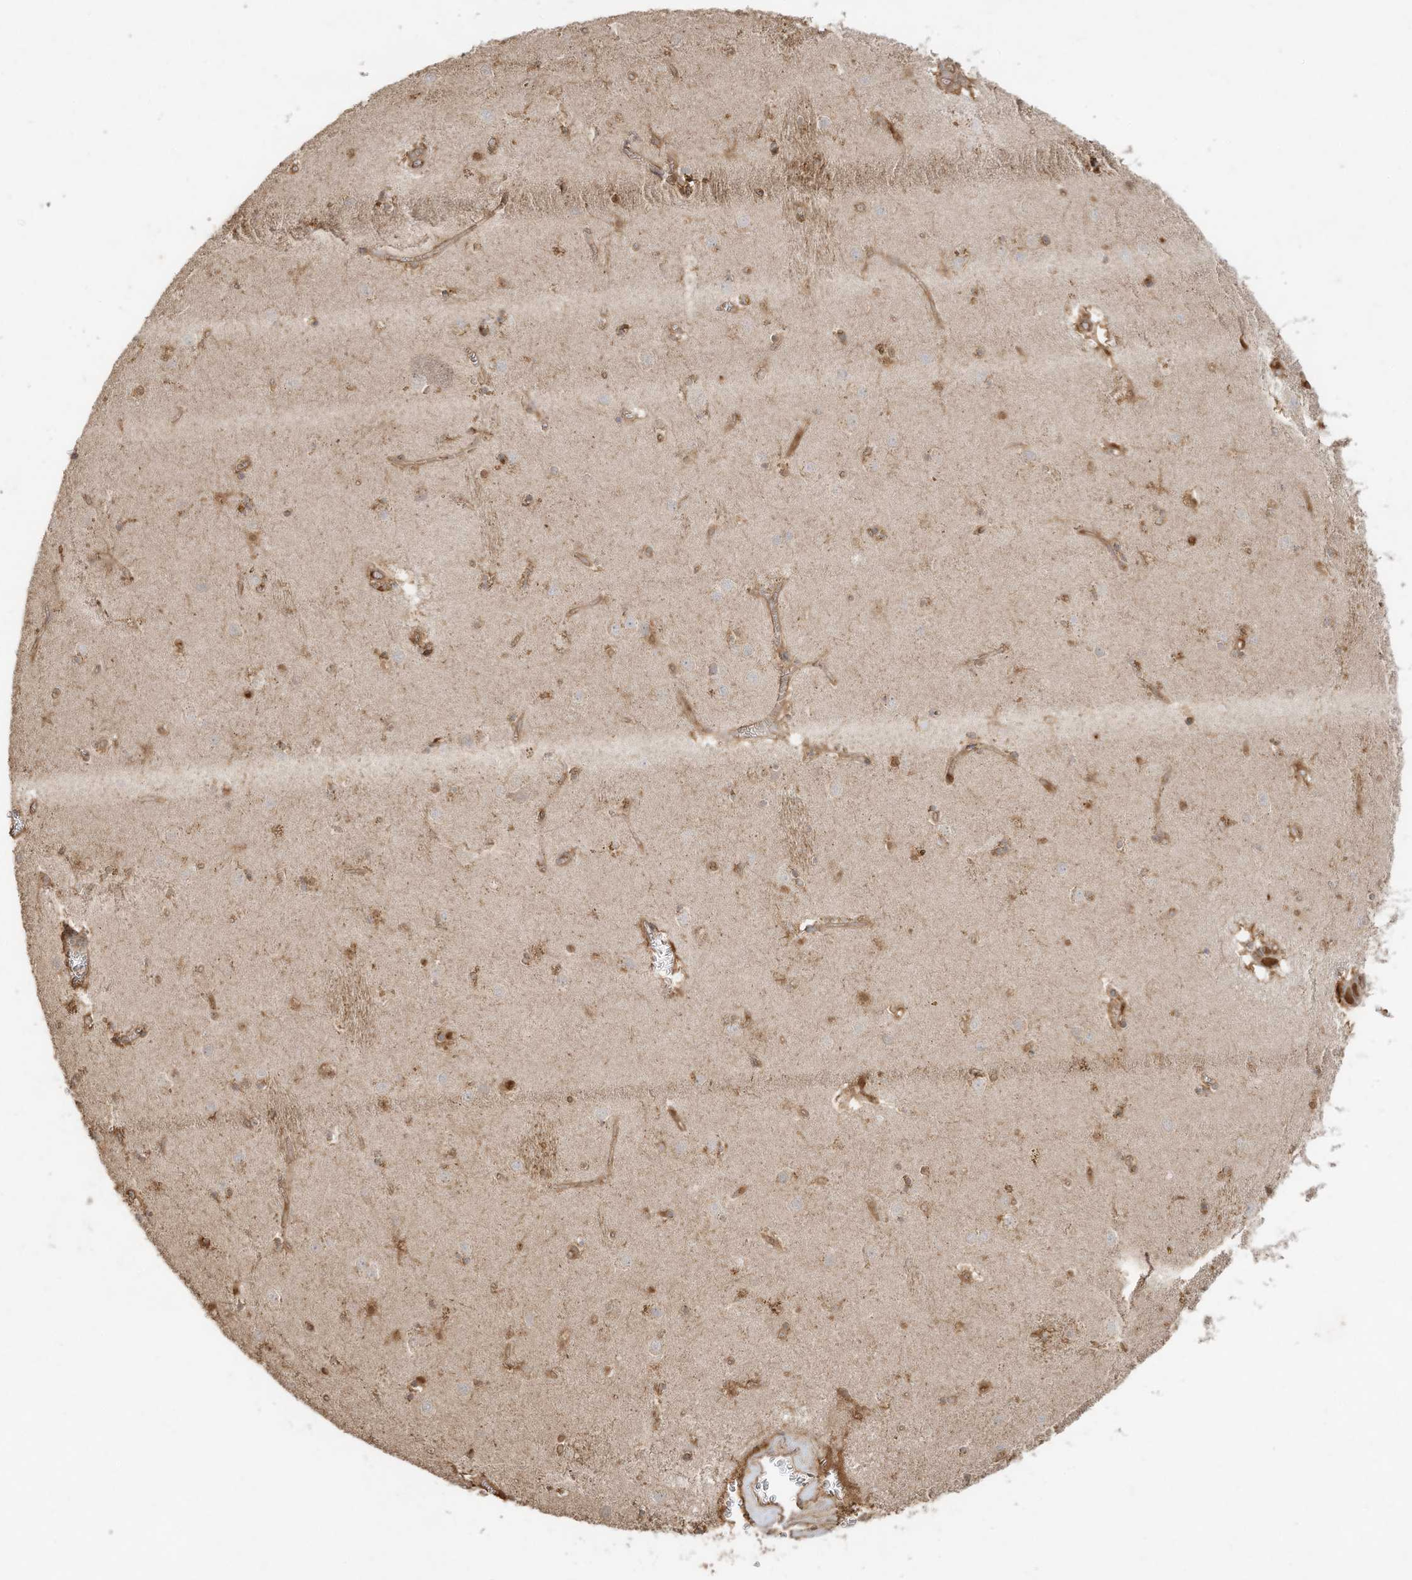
{"staining": {"intensity": "moderate", "quantity": "25%-75%", "location": "cytoplasmic/membranous"}, "tissue": "caudate", "cell_type": "Glial cells", "image_type": "normal", "snomed": [{"axis": "morphology", "description": "Normal tissue, NOS"}, {"axis": "topography", "description": "Lateral ventricle wall"}], "caption": "IHC staining of unremarkable caudate, which shows medium levels of moderate cytoplasmic/membranous positivity in approximately 25%-75% of glial cells indicating moderate cytoplasmic/membranous protein expression. The staining was performed using DAB (brown) for protein detection and nuclei were counterstained in hematoxylin (blue).", "gene": "DYNC1I2", "patient": {"sex": "male", "age": 70}}